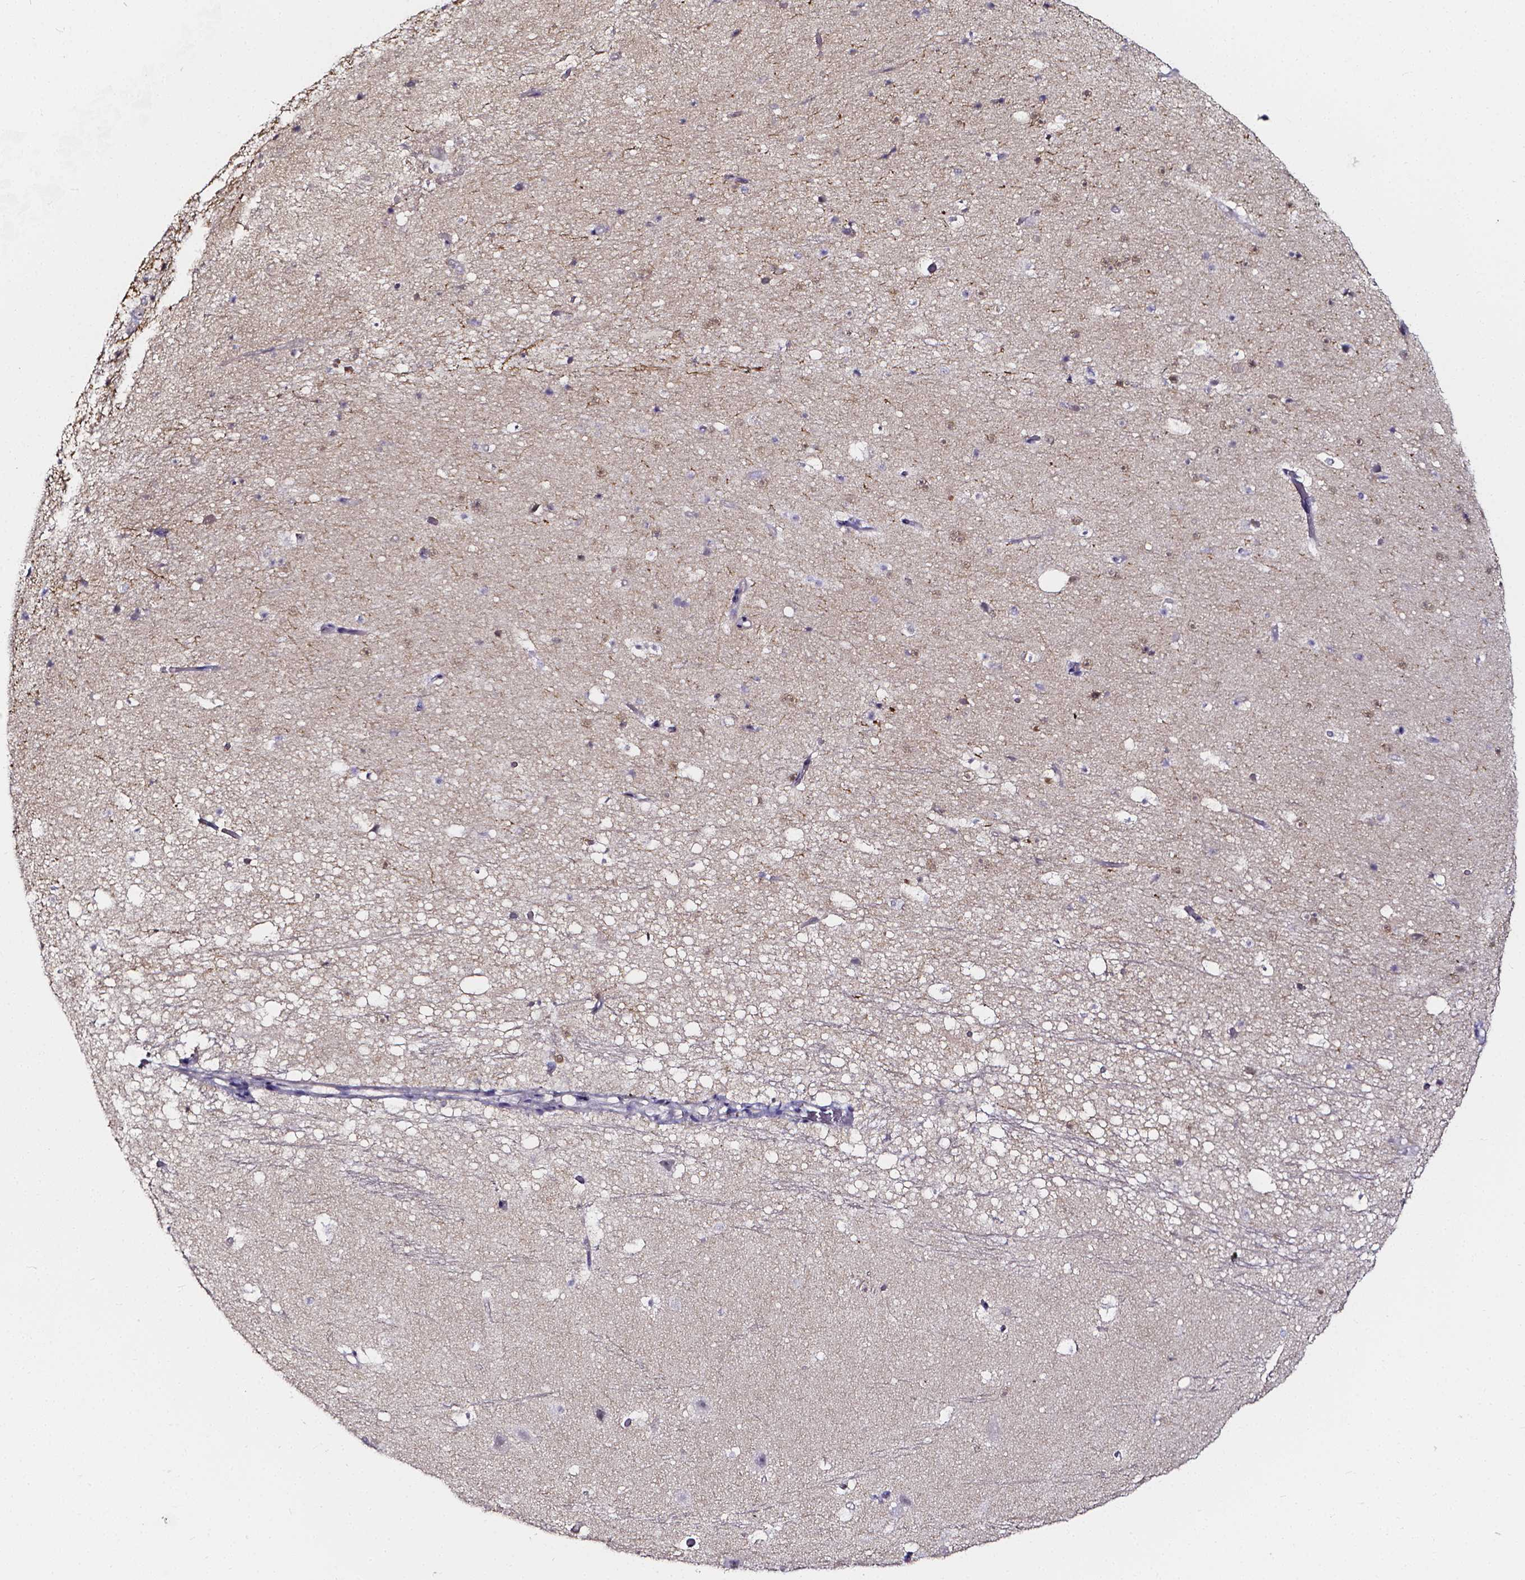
{"staining": {"intensity": "negative", "quantity": "none", "location": "none"}, "tissue": "hippocampus", "cell_type": "Glial cells", "image_type": "normal", "snomed": [{"axis": "morphology", "description": "Normal tissue, NOS"}, {"axis": "topography", "description": "Hippocampus"}], "caption": "Hippocampus was stained to show a protein in brown. There is no significant expression in glial cells. (IHC, brightfield microscopy, high magnification).", "gene": "CACNG8", "patient": {"sex": "male", "age": 26}}